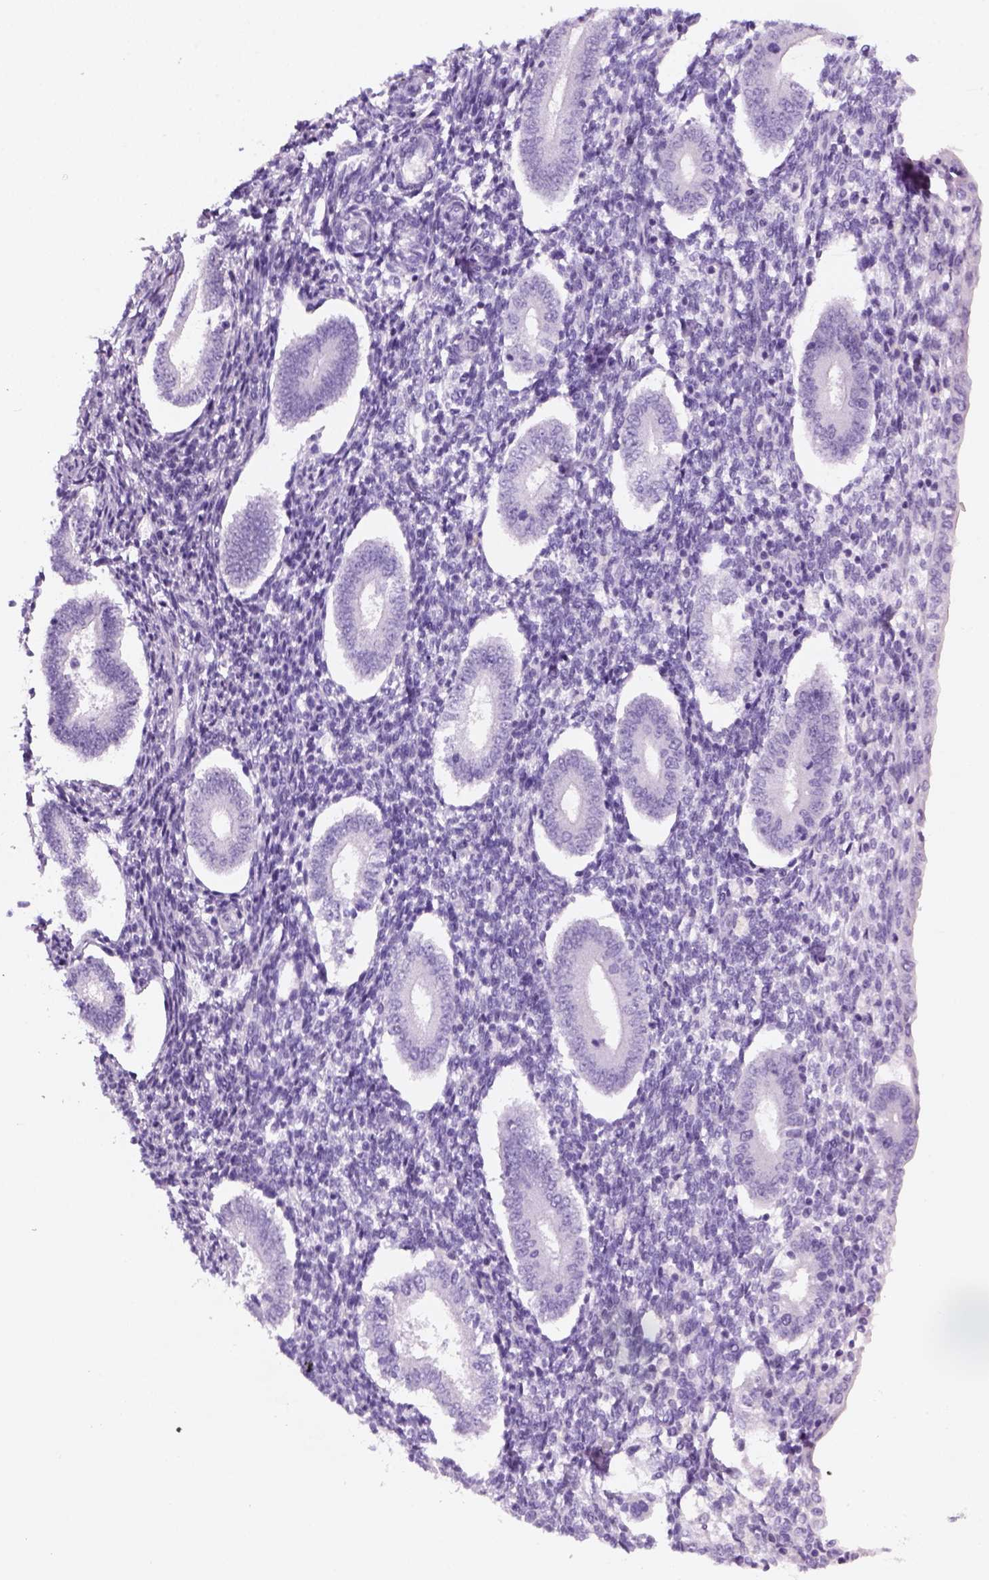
{"staining": {"intensity": "negative", "quantity": "none", "location": "none"}, "tissue": "endometrium", "cell_type": "Cells in endometrial stroma", "image_type": "normal", "snomed": [{"axis": "morphology", "description": "Normal tissue, NOS"}, {"axis": "topography", "description": "Endometrium"}], "caption": "High magnification brightfield microscopy of unremarkable endometrium stained with DAB (3,3'-diaminobenzidine) (brown) and counterstained with hematoxylin (blue): cells in endometrial stroma show no significant positivity. The staining is performed using DAB (3,3'-diaminobenzidine) brown chromogen with nuclei counter-stained in using hematoxylin.", "gene": "KRTAP11", "patient": {"sex": "female", "age": 40}}